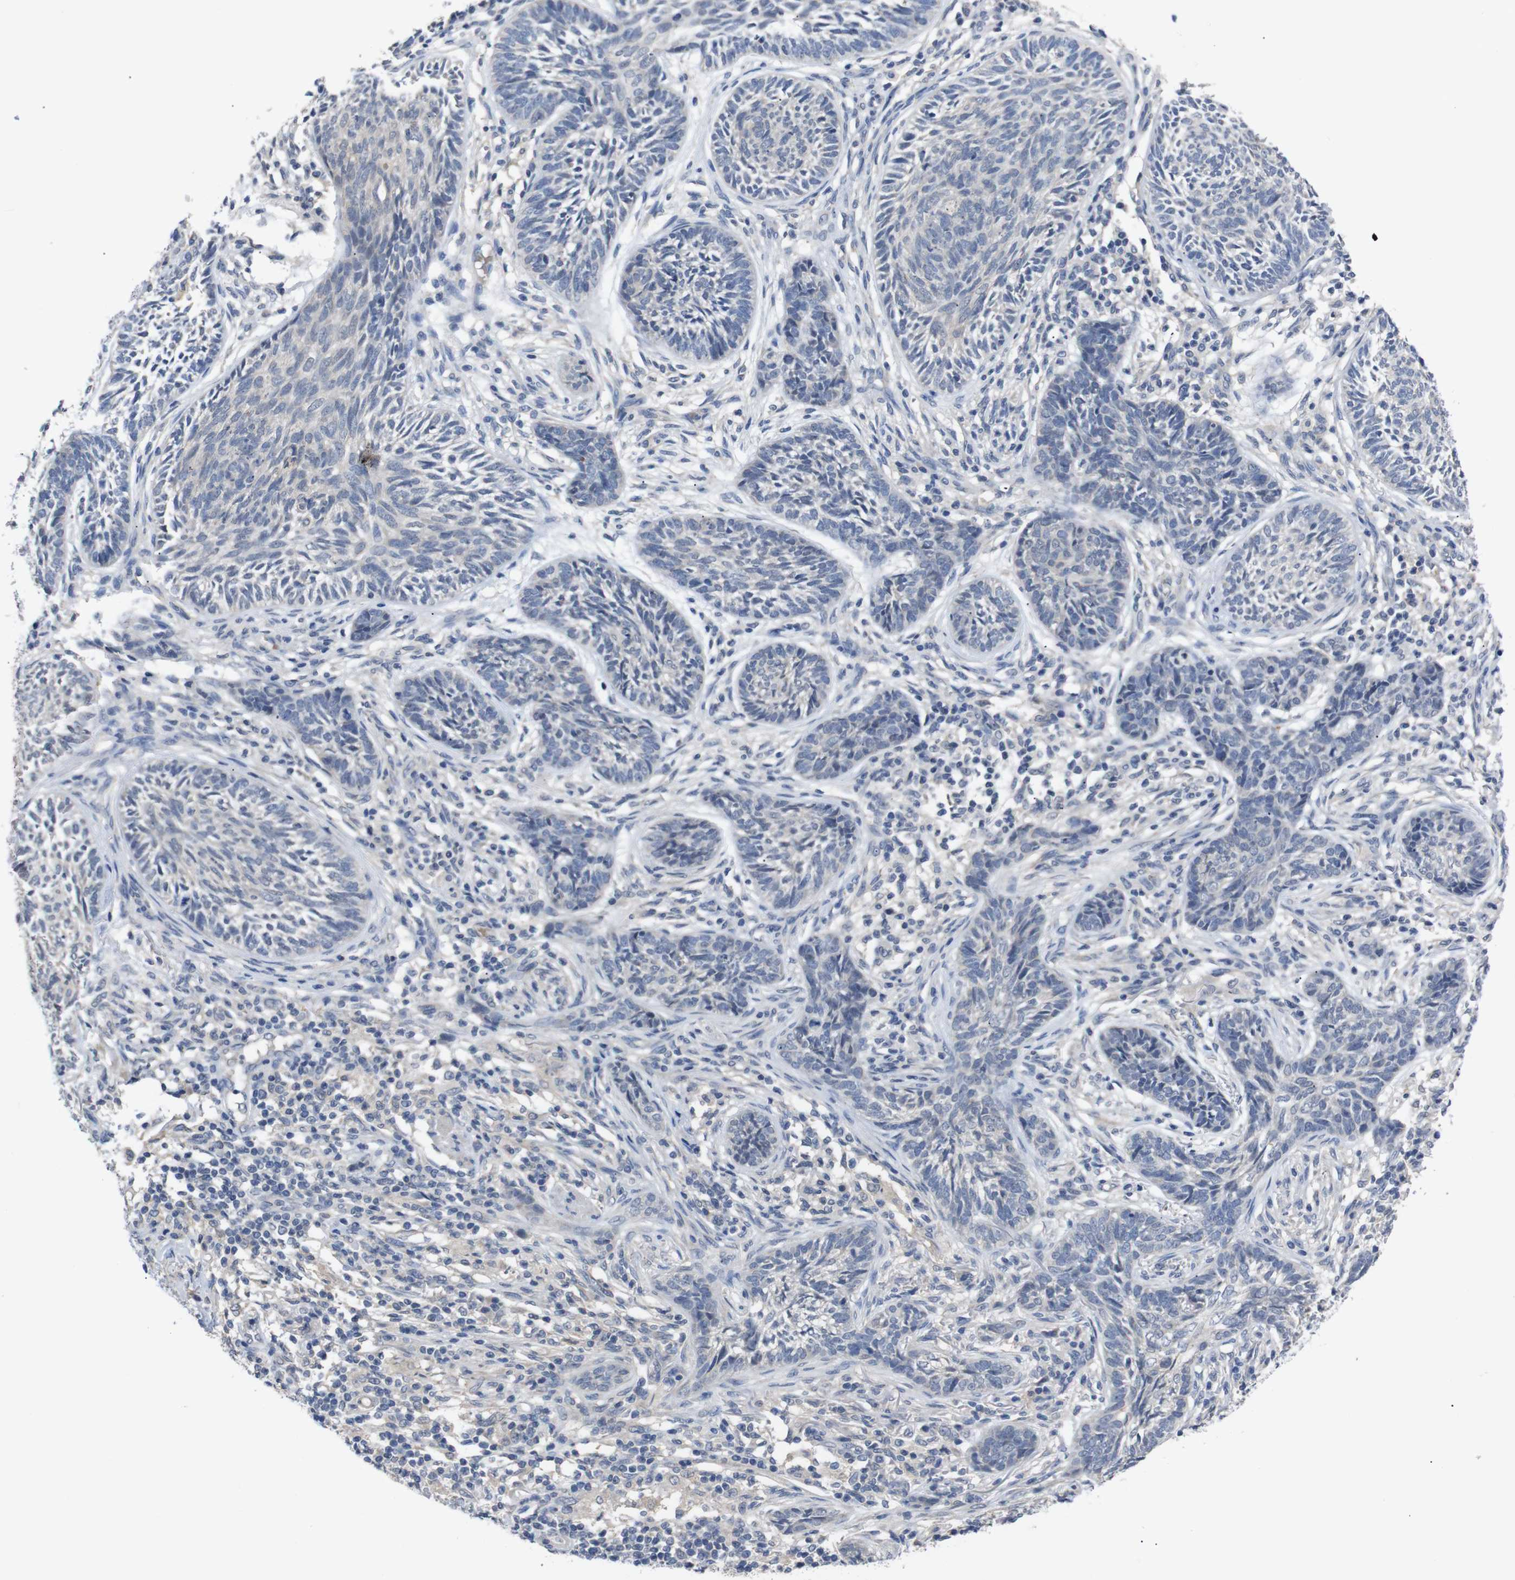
{"staining": {"intensity": "negative", "quantity": "none", "location": "none"}, "tissue": "skin cancer", "cell_type": "Tumor cells", "image_type": "cancer", "snomed": [{"axis": "morphology", "description": "Papilloma, NOS"}, {"axis": "morphology", "description": "Basal cell carcinoma"}, {"axis": "topography", "description": "Skin"}], "caption": "High power microscopy histopathology image of an immunohistochemistry photomicrograph of skin cancer, revealing no significant expression in tumor cells. Nuclei are stained in blue.", "gene": "HNF1A", "patient": {"sex": "male", "age": 87}}